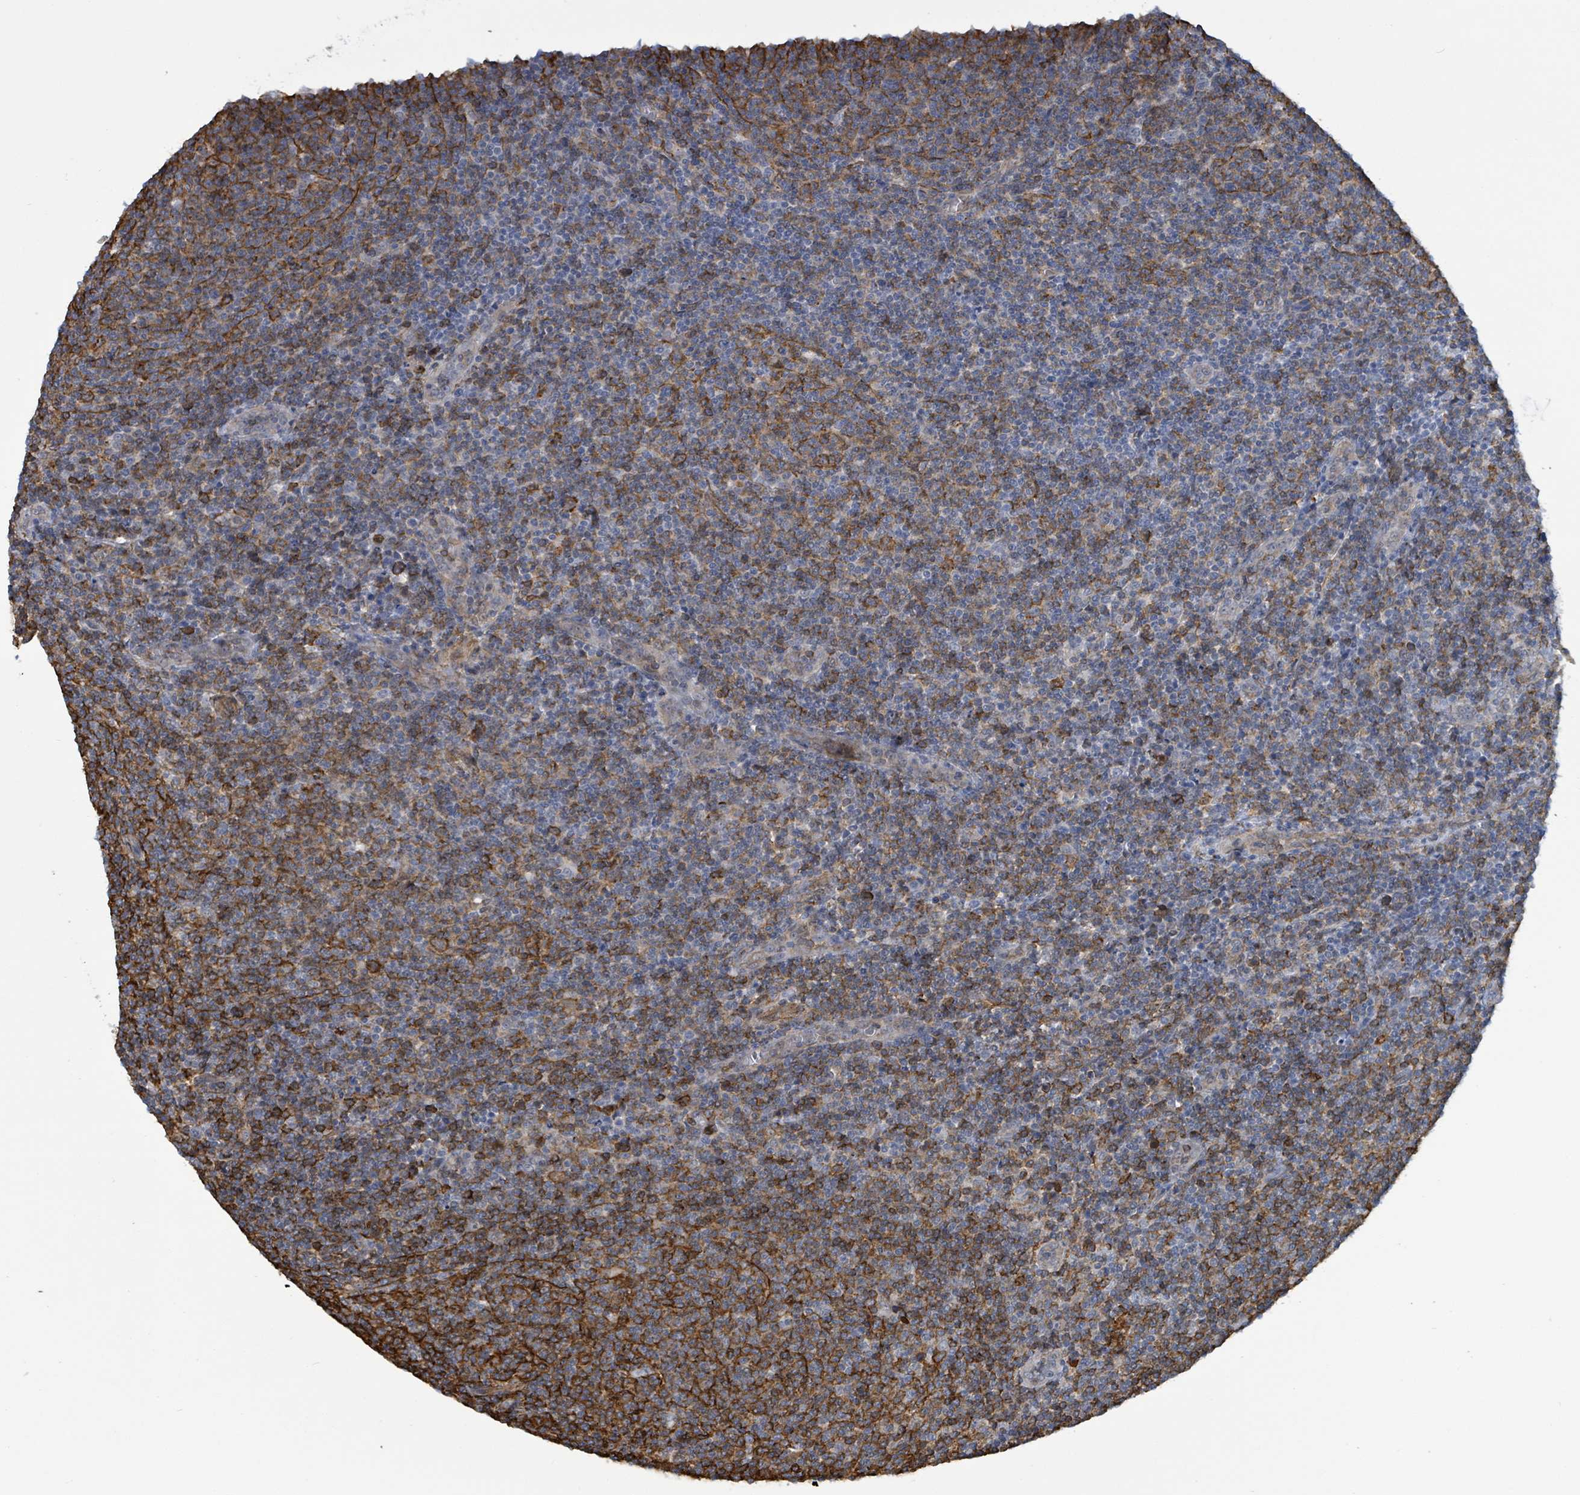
{"staining": {"intensity": "strong", "quantity": "25%-75%", "location": "cytoplasmic/membranous"}, "tissue": "lymphoma", "cell_type": "Tumor cells", "image_type": "cancer", "snomed": [{"axis": "morphology", "description": "Malignant lymphoma, non-Hodgkin's type, Low grade"}, {"axis": "topography", "description": "Lymph node"}], "caption": "There is high levels of strong cytoplasmic/membranous staining in tumor cells of lymphoma, as demonstrated by immunohistochemical staining (brown color).", "gene": "PRKRIP1", "patient": {"sex": "male", "age": 66}}